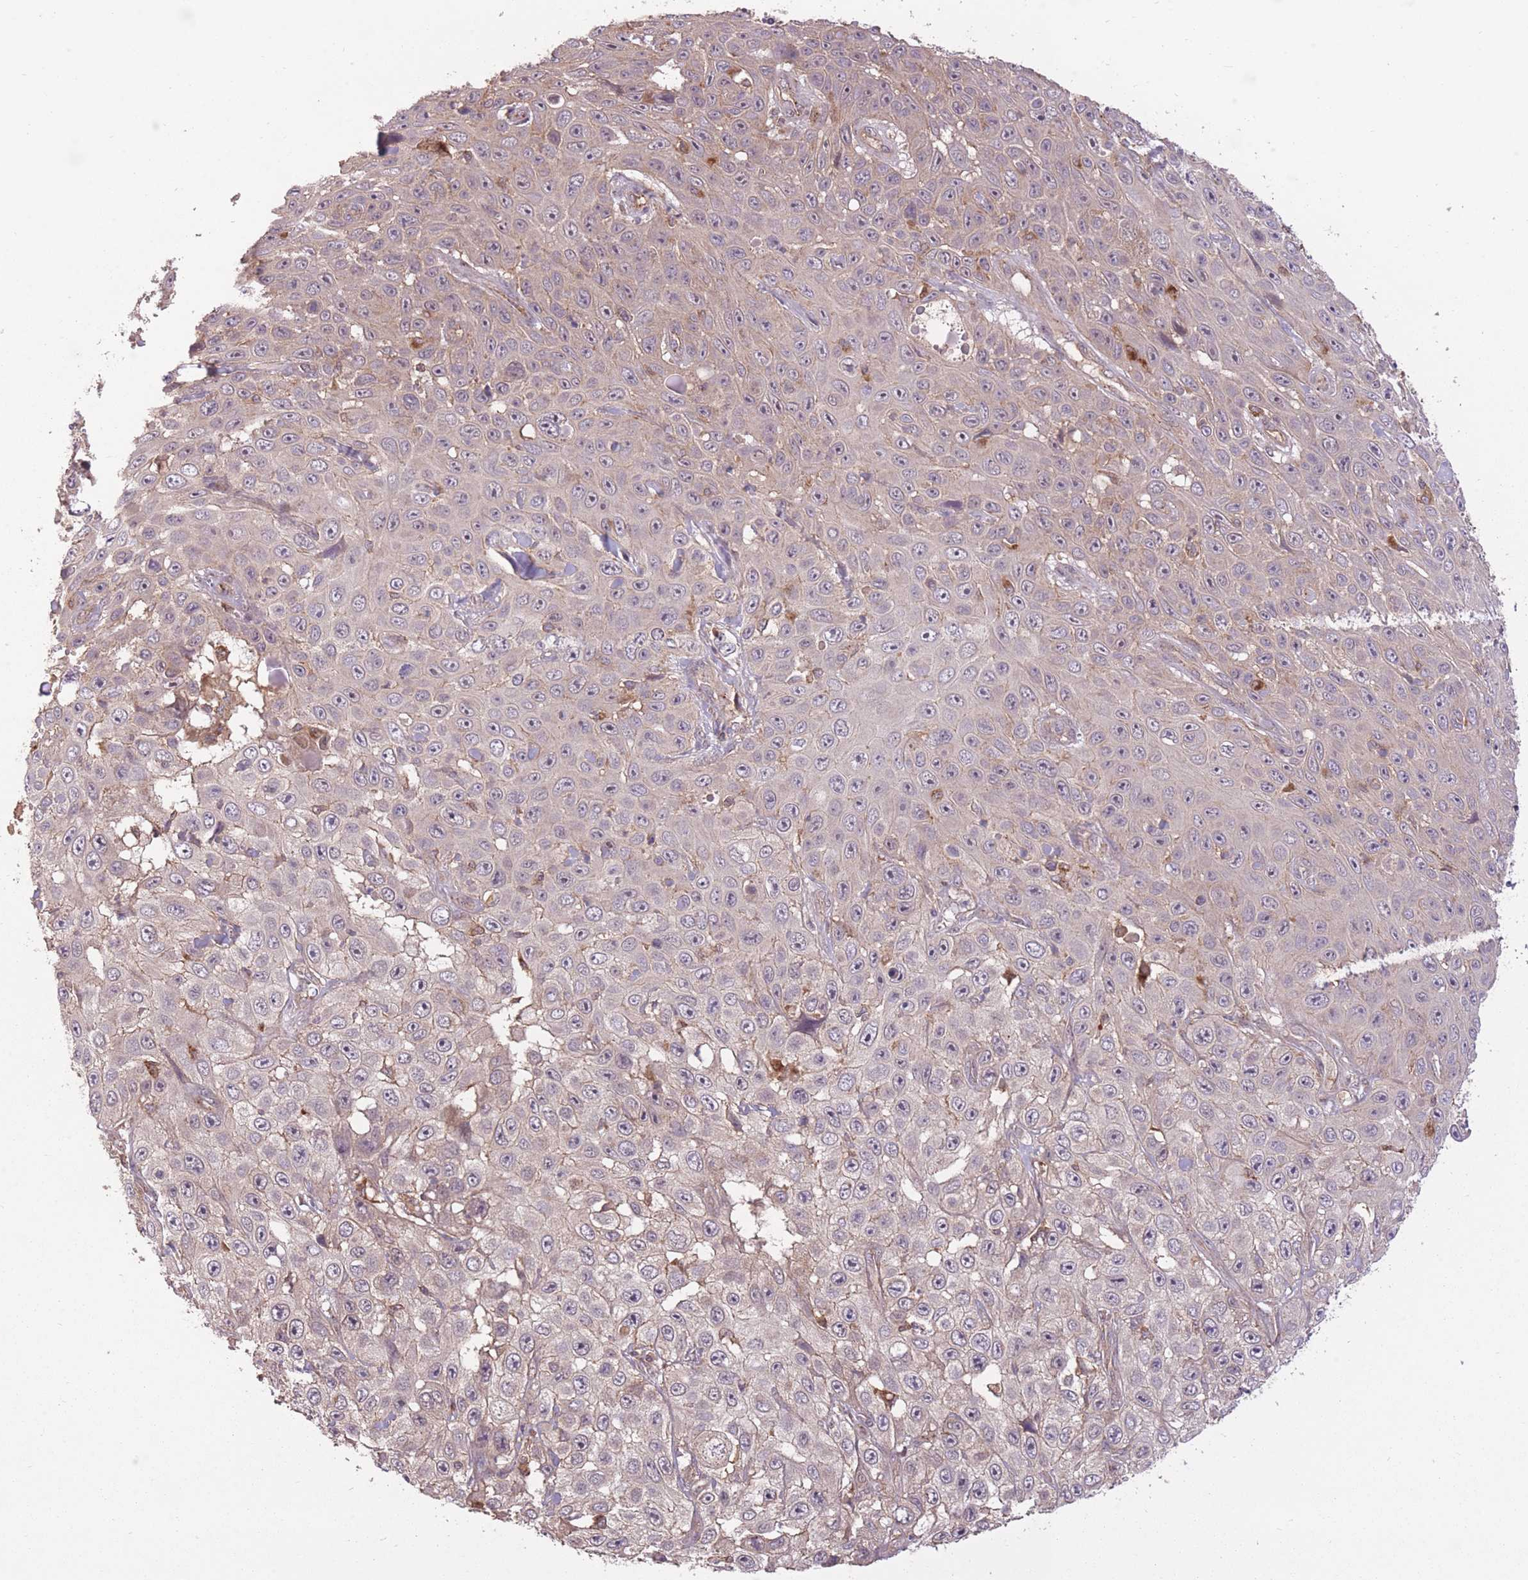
{"staining": {"intensity": "weak", "quantity": "<25%", "location": "cytoplasmic/membranous"}, "tissue": "skin cancer", "cell_type": "Tumor cells", "image_type": "cancer", "snomed": [{"axis": "morphology", "description": "Squamous cell carcinoma, NOS"}, {"axis": "topography", "description": "Skin"}], "caption": "Human skin squamous cell carcinoma stained for a protein using immunohistochemistry exhibits no positivity in tumor cells.", "gene": "POLR3F", "patient": {"sex": "male", "age": 82}}